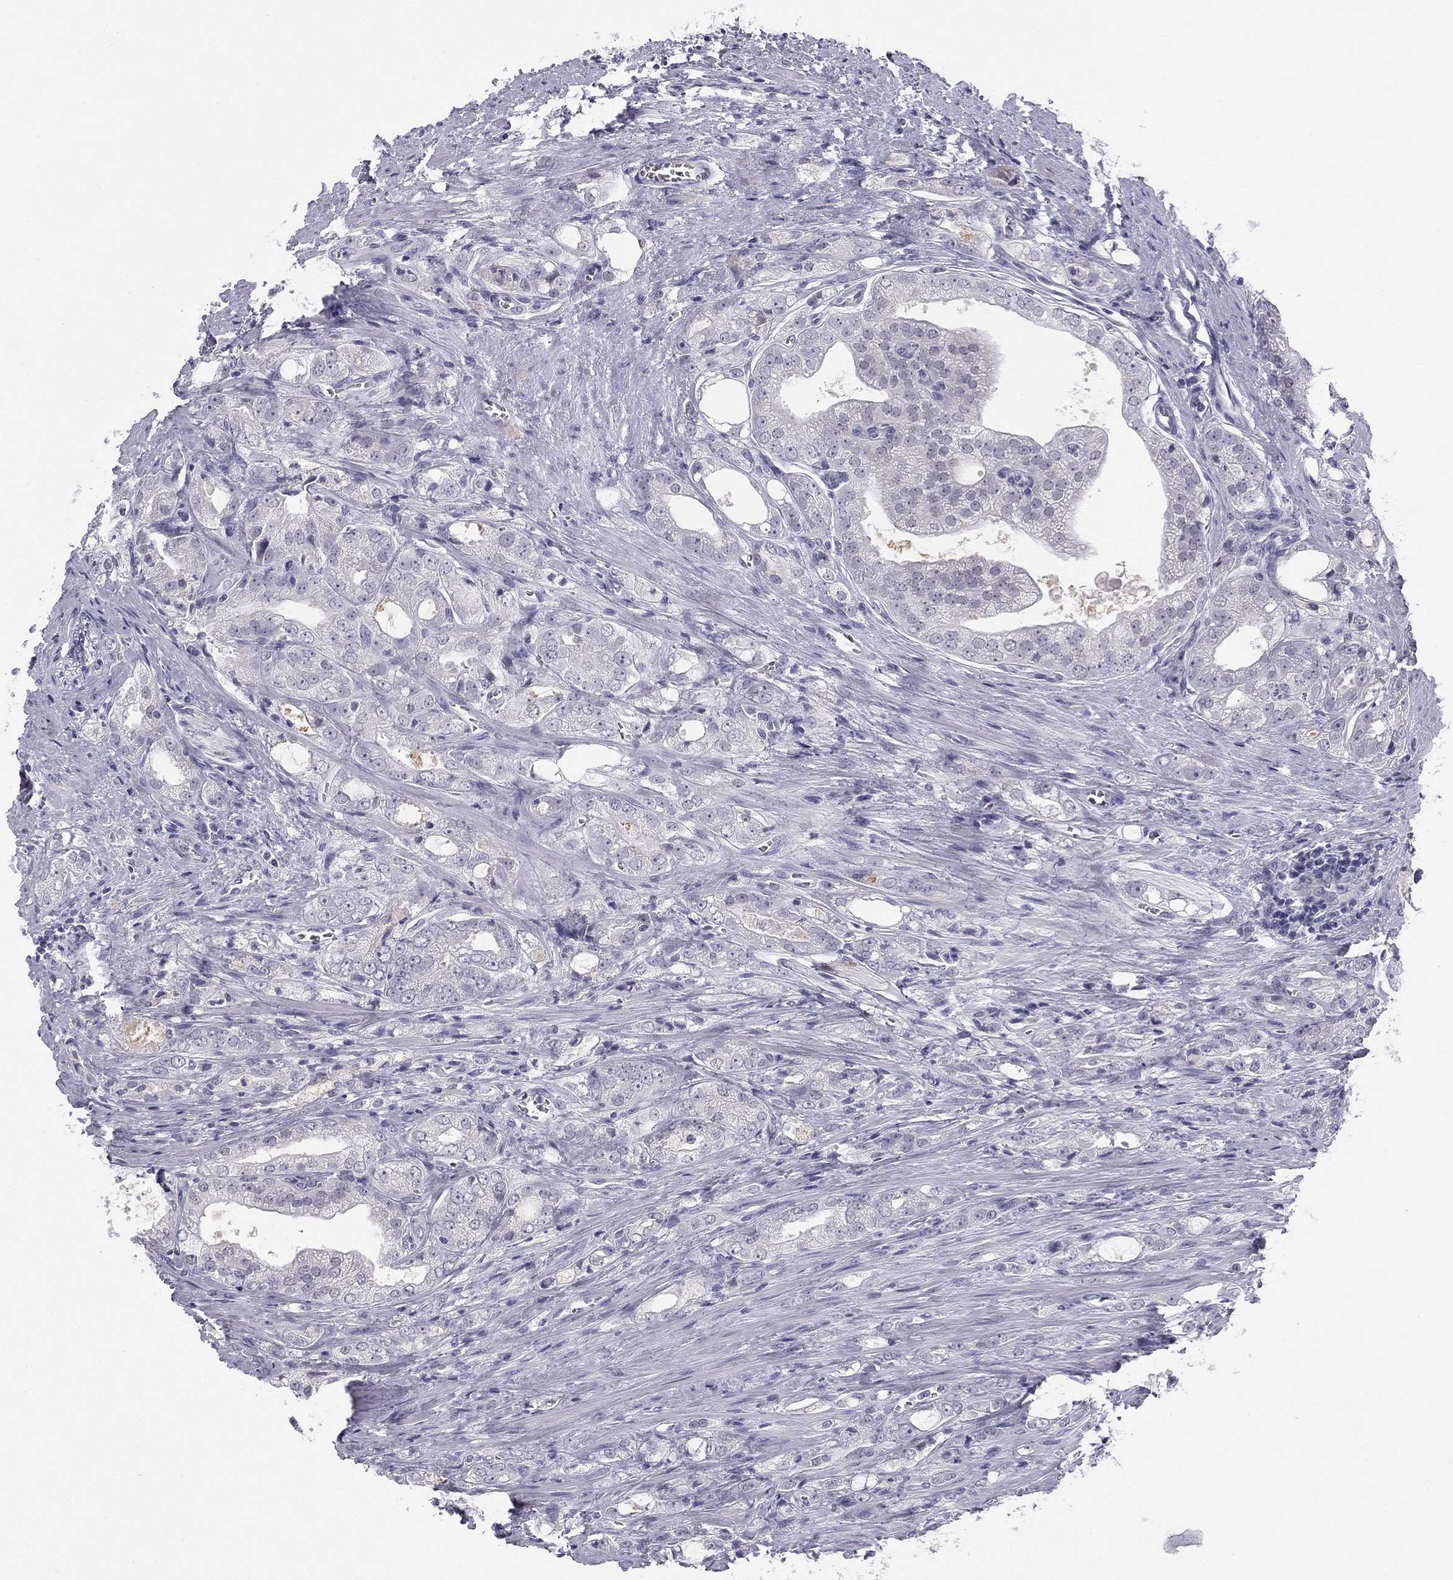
{"staining": {"intensity": "negative", "quantity": "none", "location": "none"}, "tissue": "prostate cancer", "cell_type": "Tumor cells", "image_type": "cancer", "snomed": [{"axis": "morphology", "description": "Adenocarcinoma, NOS"}, {"axis": "morphology", "description": "Adenocarcinoma, High grade"}, {"axis": "topography", "description": "Prostate"}], "caption": "High power microscopy histopathology image of an immunohistochemistry (IHC) histopathology image of prostate high-grade adenocarcinoma, revealing no significant staining in tumor cells.", "gene": "TFAP2B", "patient": {"sex": "male", "age": 70}}